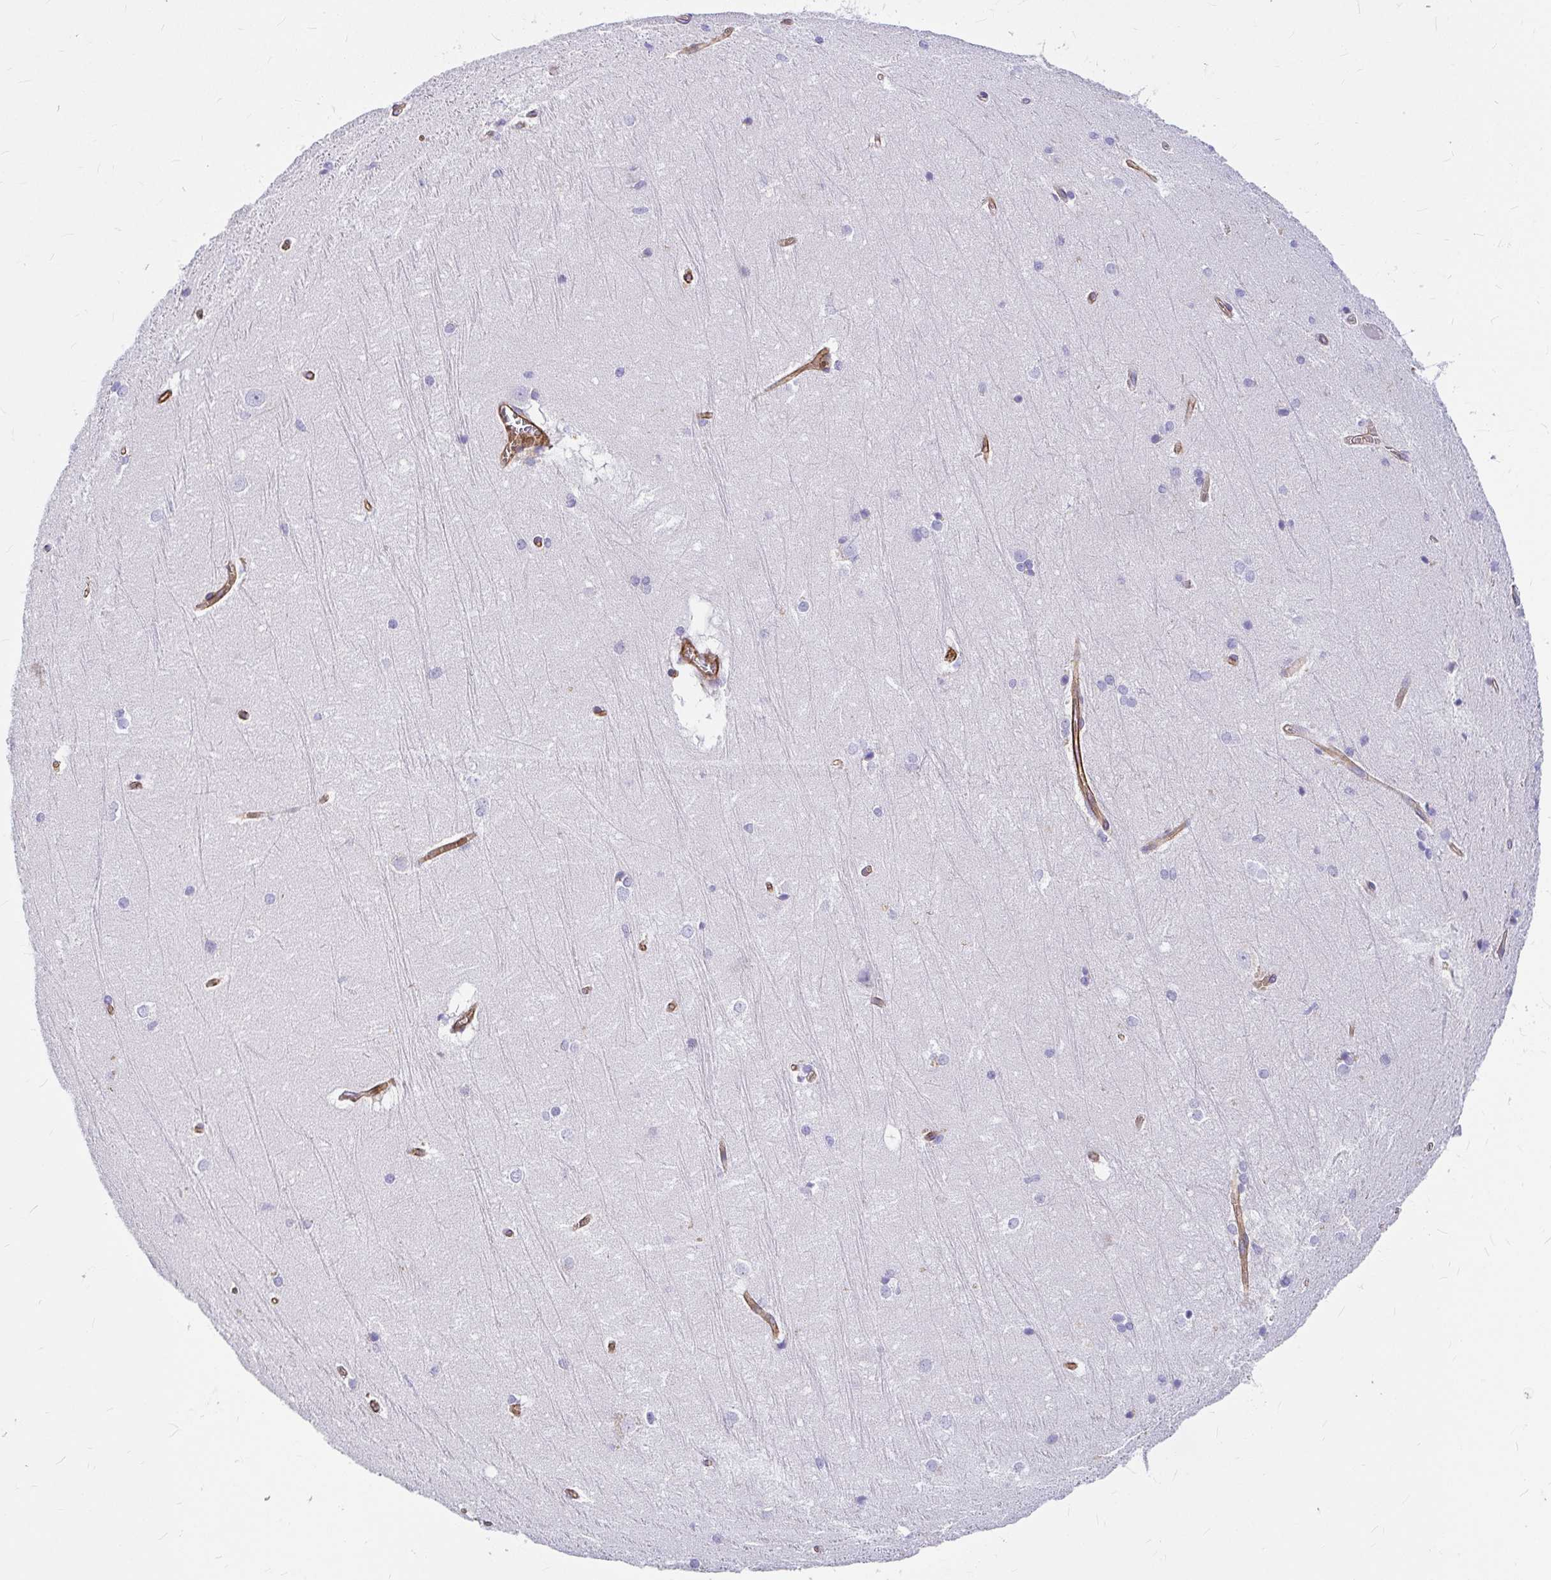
{"staining": {"intensity": "negative", "quantity": "none", "location": "none"}, "tissue": "hippocampus", "cell_type": "Glial cells", "image_type": "normal", "snomed": [{"axis": "morphology", "description": "Normal tissue, NOS"}, {"axis": "topography", "description": "Cerebral cortex"}, {"axis": "topography", "description": "Hippocampus"}], "caption": "Glial cells are negative for brown protein staining in unremarkable hippocampus. The staining was performed using DAB to visualize the protein expression in brown, while the nuclei were stained in blue with hematoxylin (Magnification: 20x).", "gene": "MYO1B", "patient": {"sex": "female", "age": 19}}